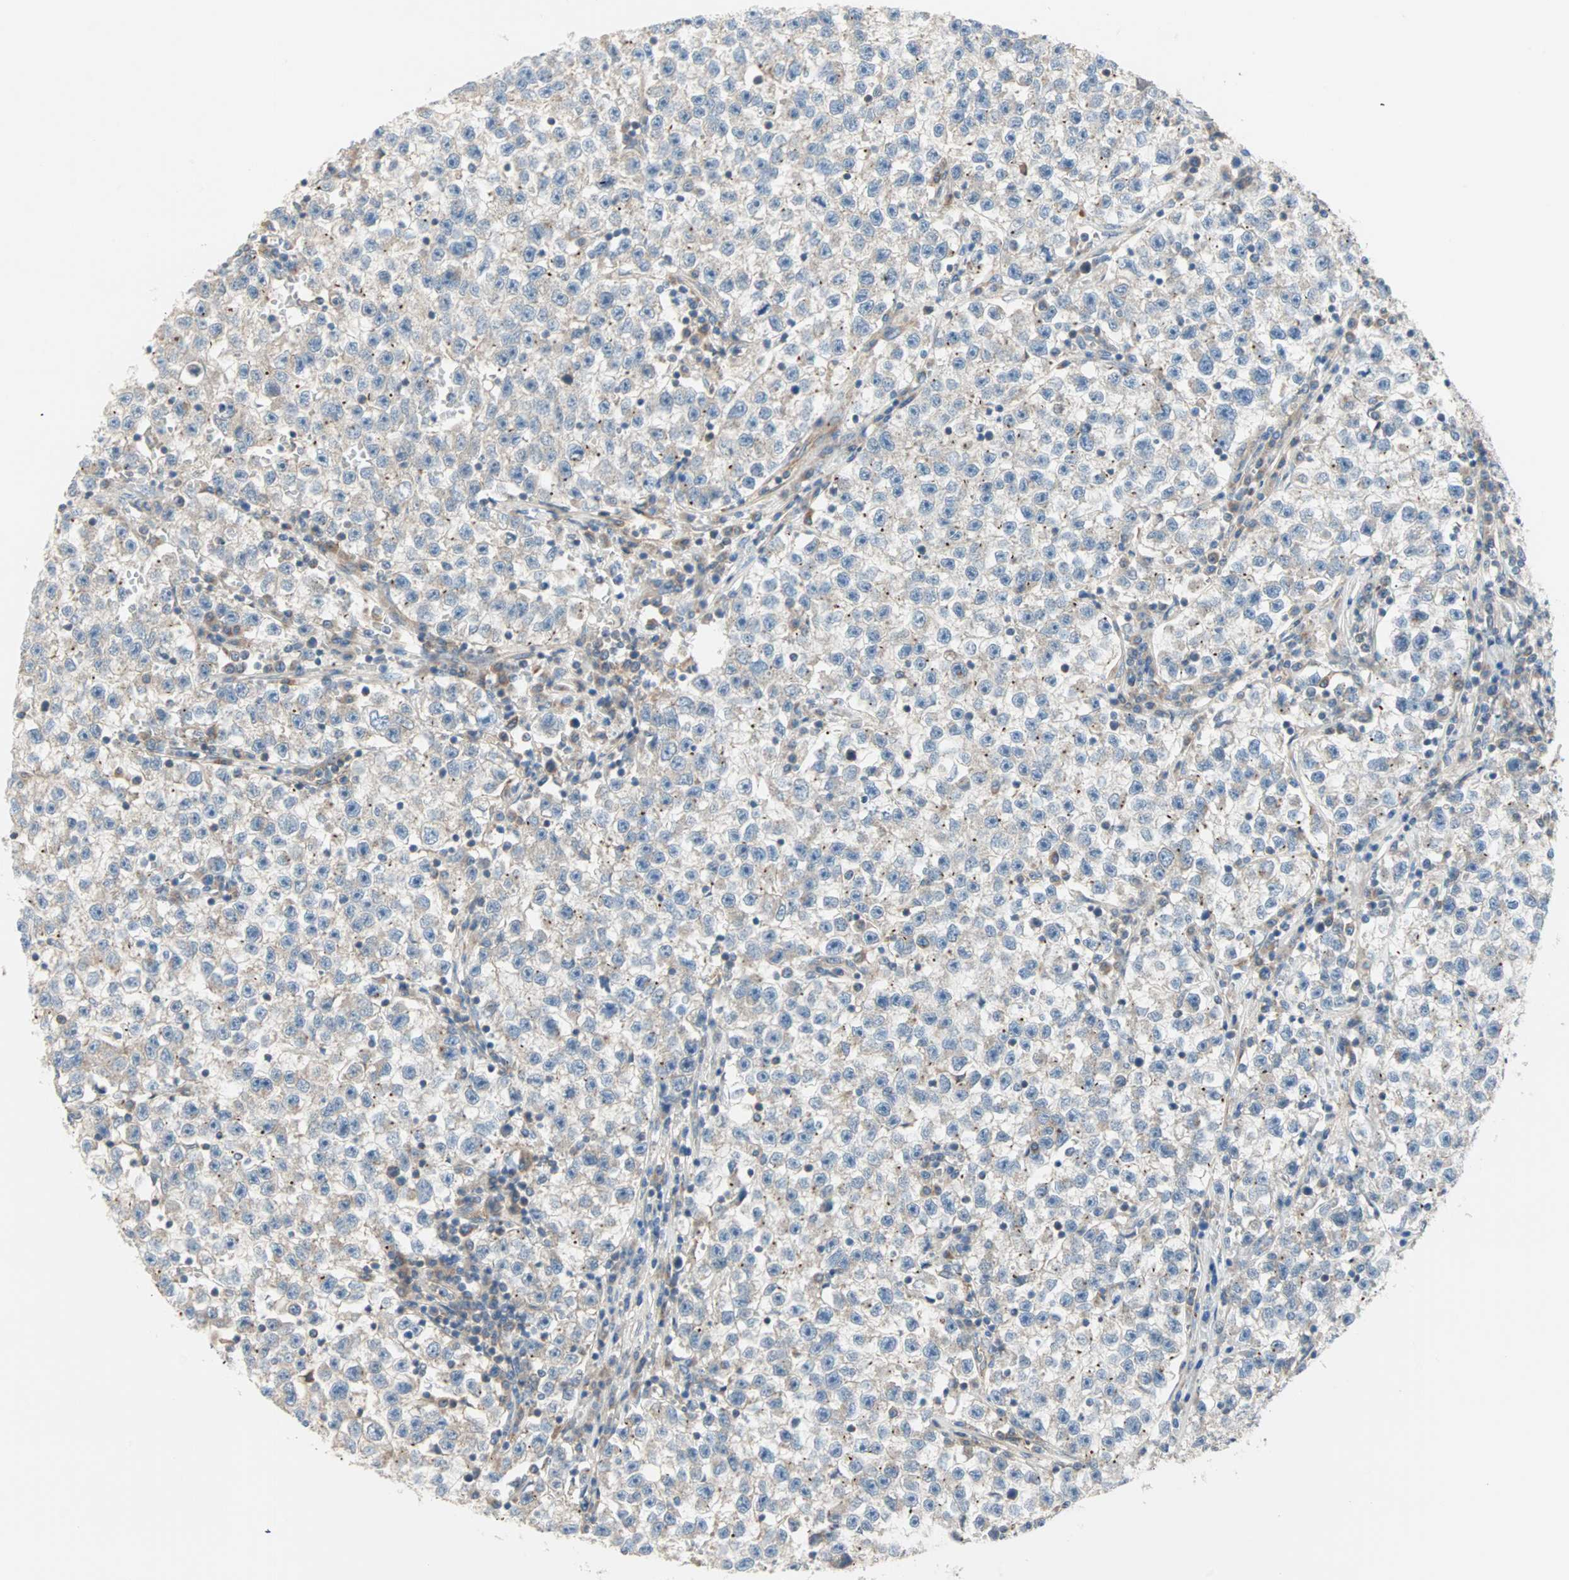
{"staining": {"intensity": "weak", "quantity": "<25%", "location": "cytoplasmic/membranous"}, "tissue": "testis cancer", "cell_type": "Tumor cells", "image_type": "cancer", "snomed": [{"axis": "morphology", "description": "Seminoma, NOS"}, {"axis": "topography", "description": "Testis"}], "caption": "A micrograph of seminoma (testis) stained for a protein reveals no brown staining in tumor cells. (Brightfield microscopy of DAB immunohistochemistry (IHC) at high magnification).", "gene": "PDE8A", "patient": {"sex": "male", "age": 22}}